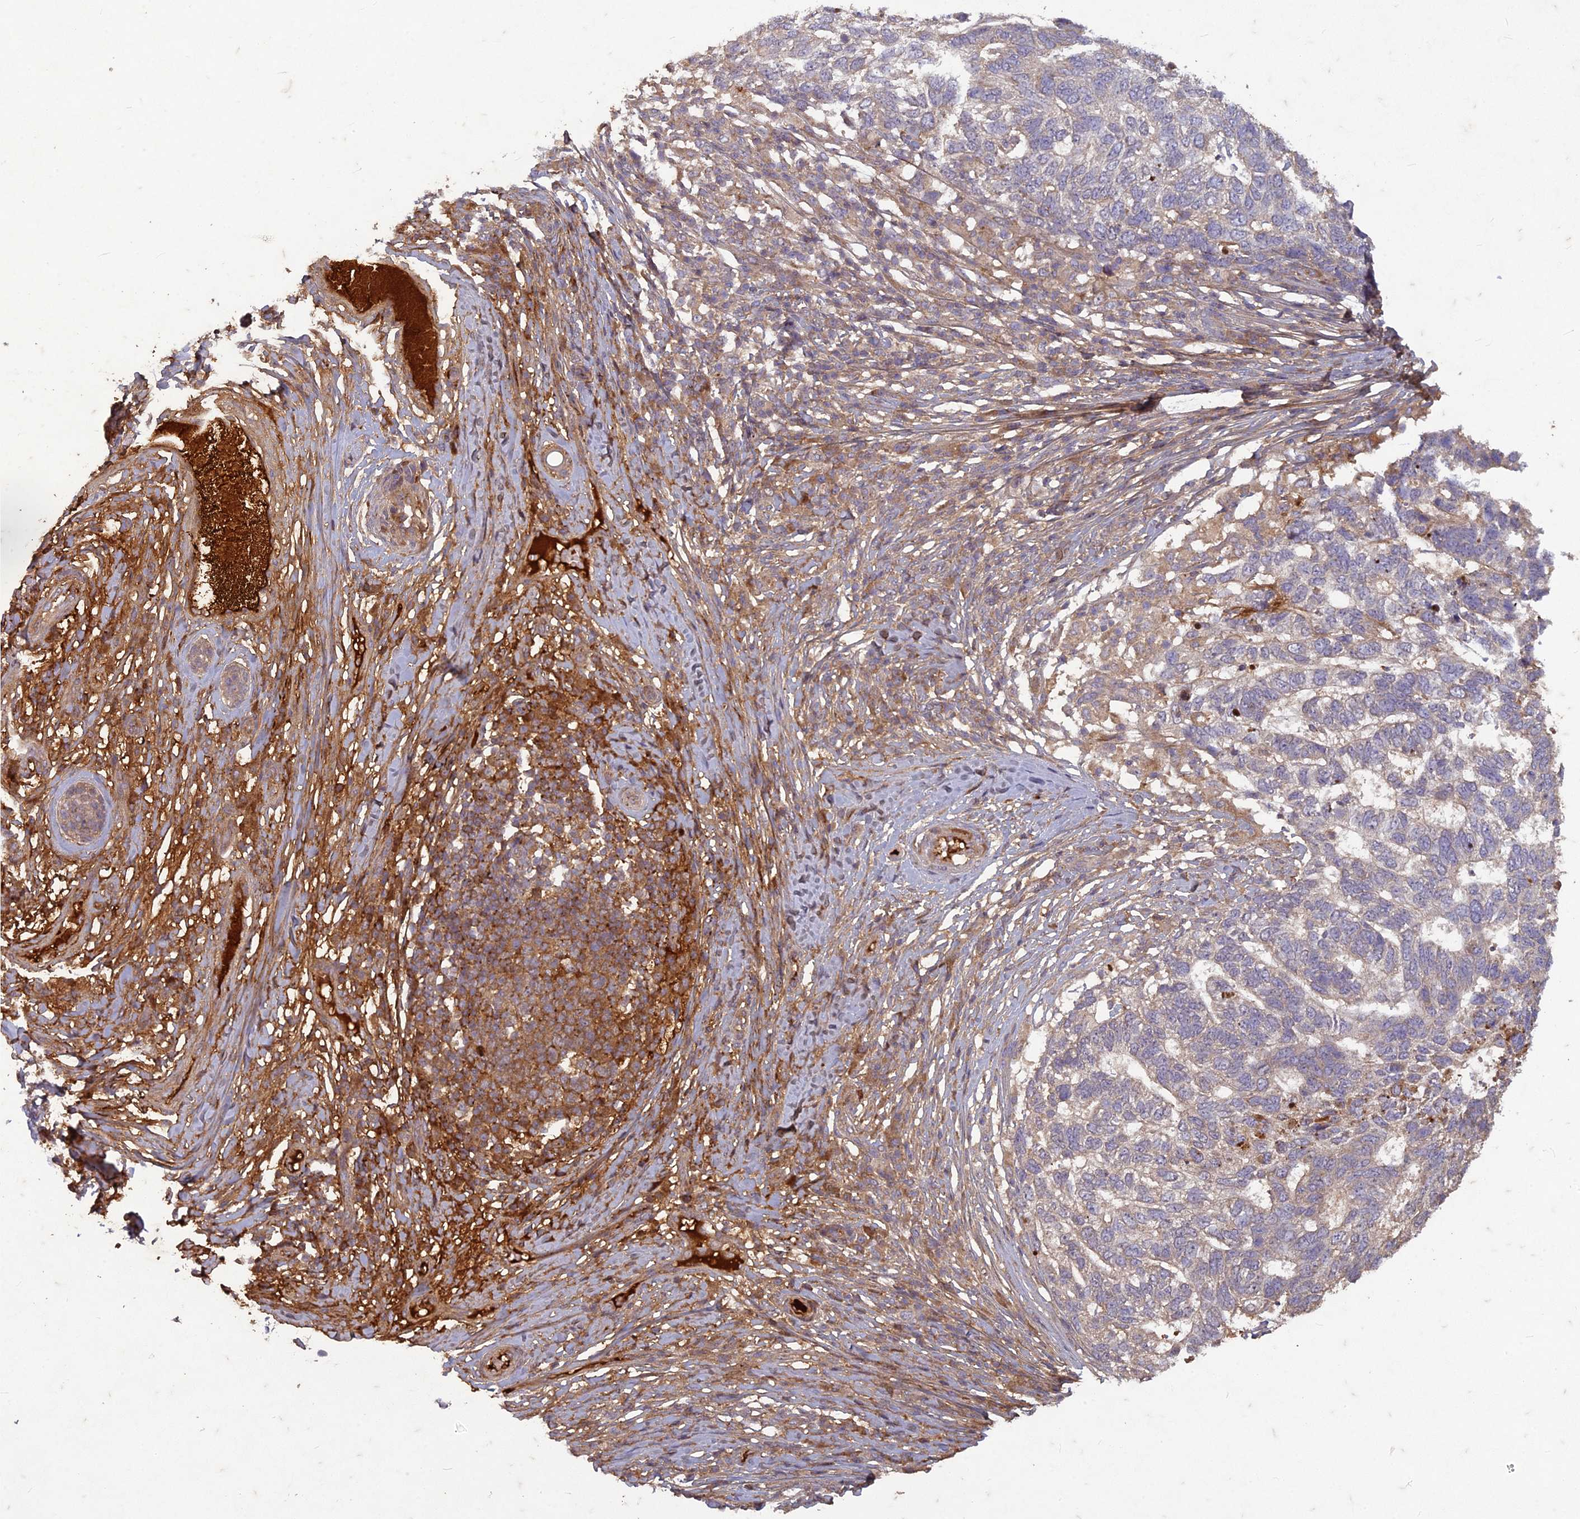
{"staining": {"intensity": "moderate", "quantity": "25%-75%", "location": "cytoplasmic/membranous"}, "tissue": "skin cancer", "cell_type": "Tumor cells", "image_type": "cancer", "snomed": [{"axis": "morphology", "description": "Basal cell carcinoma"}, {"axis": "topography", "description": "Skin"}], "caption": "There is medium levels of moderate cytoplasmic/membranous positivity in tumor cells of basal cell carcinoma (skin), as demonstrated by immunohistochemical staining (brown color).", "gene": "TCF25", "patient": {"sex": "female", "age": 65}}